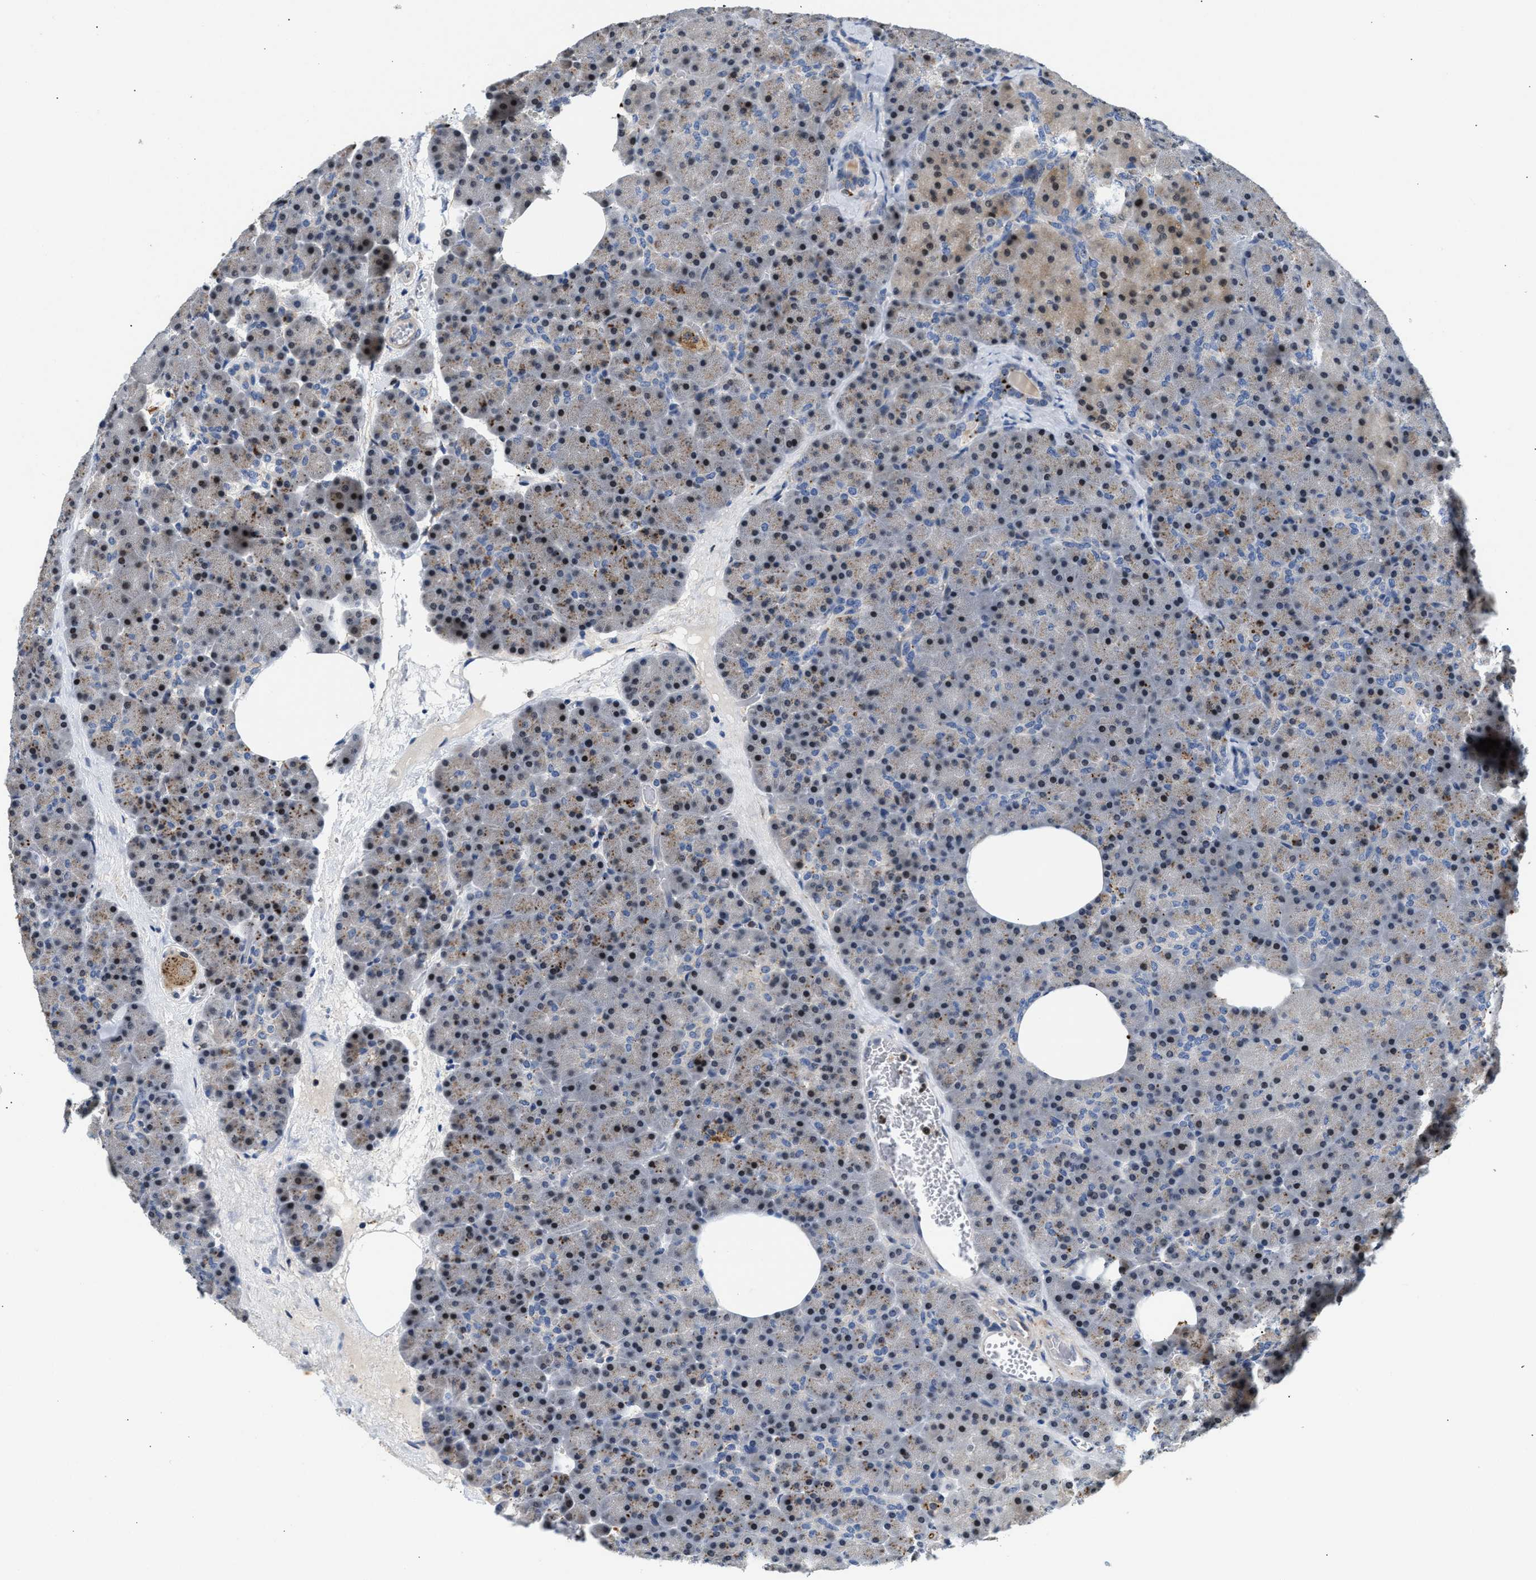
{"staining": {"intensity": "weak", "quantity": "<25%", "location": "cytoplasmic/membranous,nuclear"}, "tissue": "pancreas", "cell_type": "Exocrine glandular cells", "image_type": "normal", "snomed": [{"axis": "morphology", "description": "Normal tissue, NOS"}, {"axis": "morphology", "description": "Carcinoid, malignant, NOS"}, {"axis": "topography", "description": "Pancreas"}], "caption": "Immunohistochemistry photomicrograph of normal human pancreas stained for a protein (brown), which demonstrates no expression in exocrine glandular cells.", "gene": "PPM1L", "patient": {"sex": "female", "age": 35}}